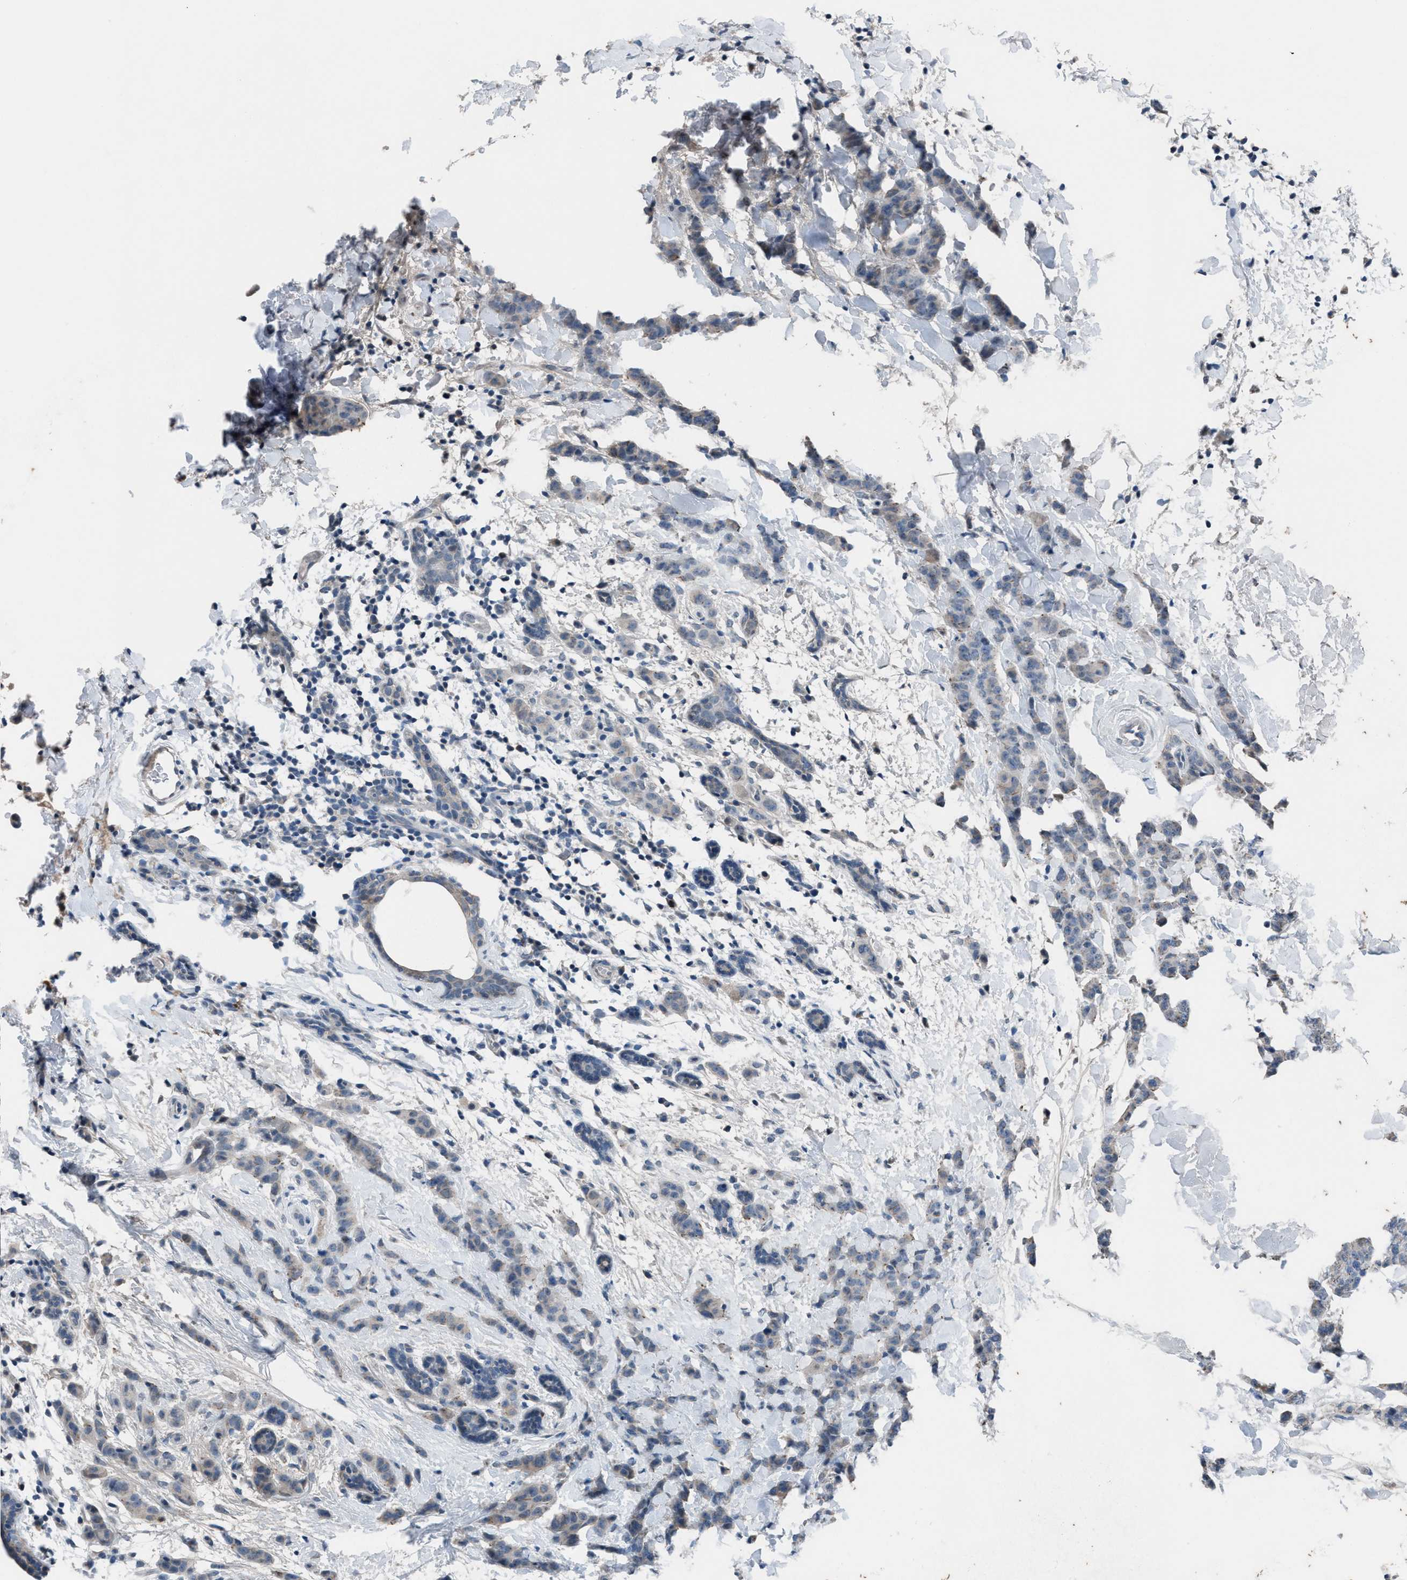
{"staining": {"intensity": "weak", "quantity": "<25%", "location": "cytoplasmic/membranous"}, "tissue": "breast cancer", "cell_type": "Tumor cells", "image_type": "cancer", "snomed": [{"axis": "morphology", "description": "Normal tissue, NOS"}, {"axis": "morphology", "description": "Duct carcinoma"}, {"axis": "topography", "description": "Breast"}], "caption": "Immunohistochemistry (IHC) histopathology image of neoplastic tissue: human breast intraductal carcinoma stained with DAB demonstrates no significant protein expression in tumor cells.", "gene": "ANAPC11", "patient": {"sex": "female", "age": 40}}